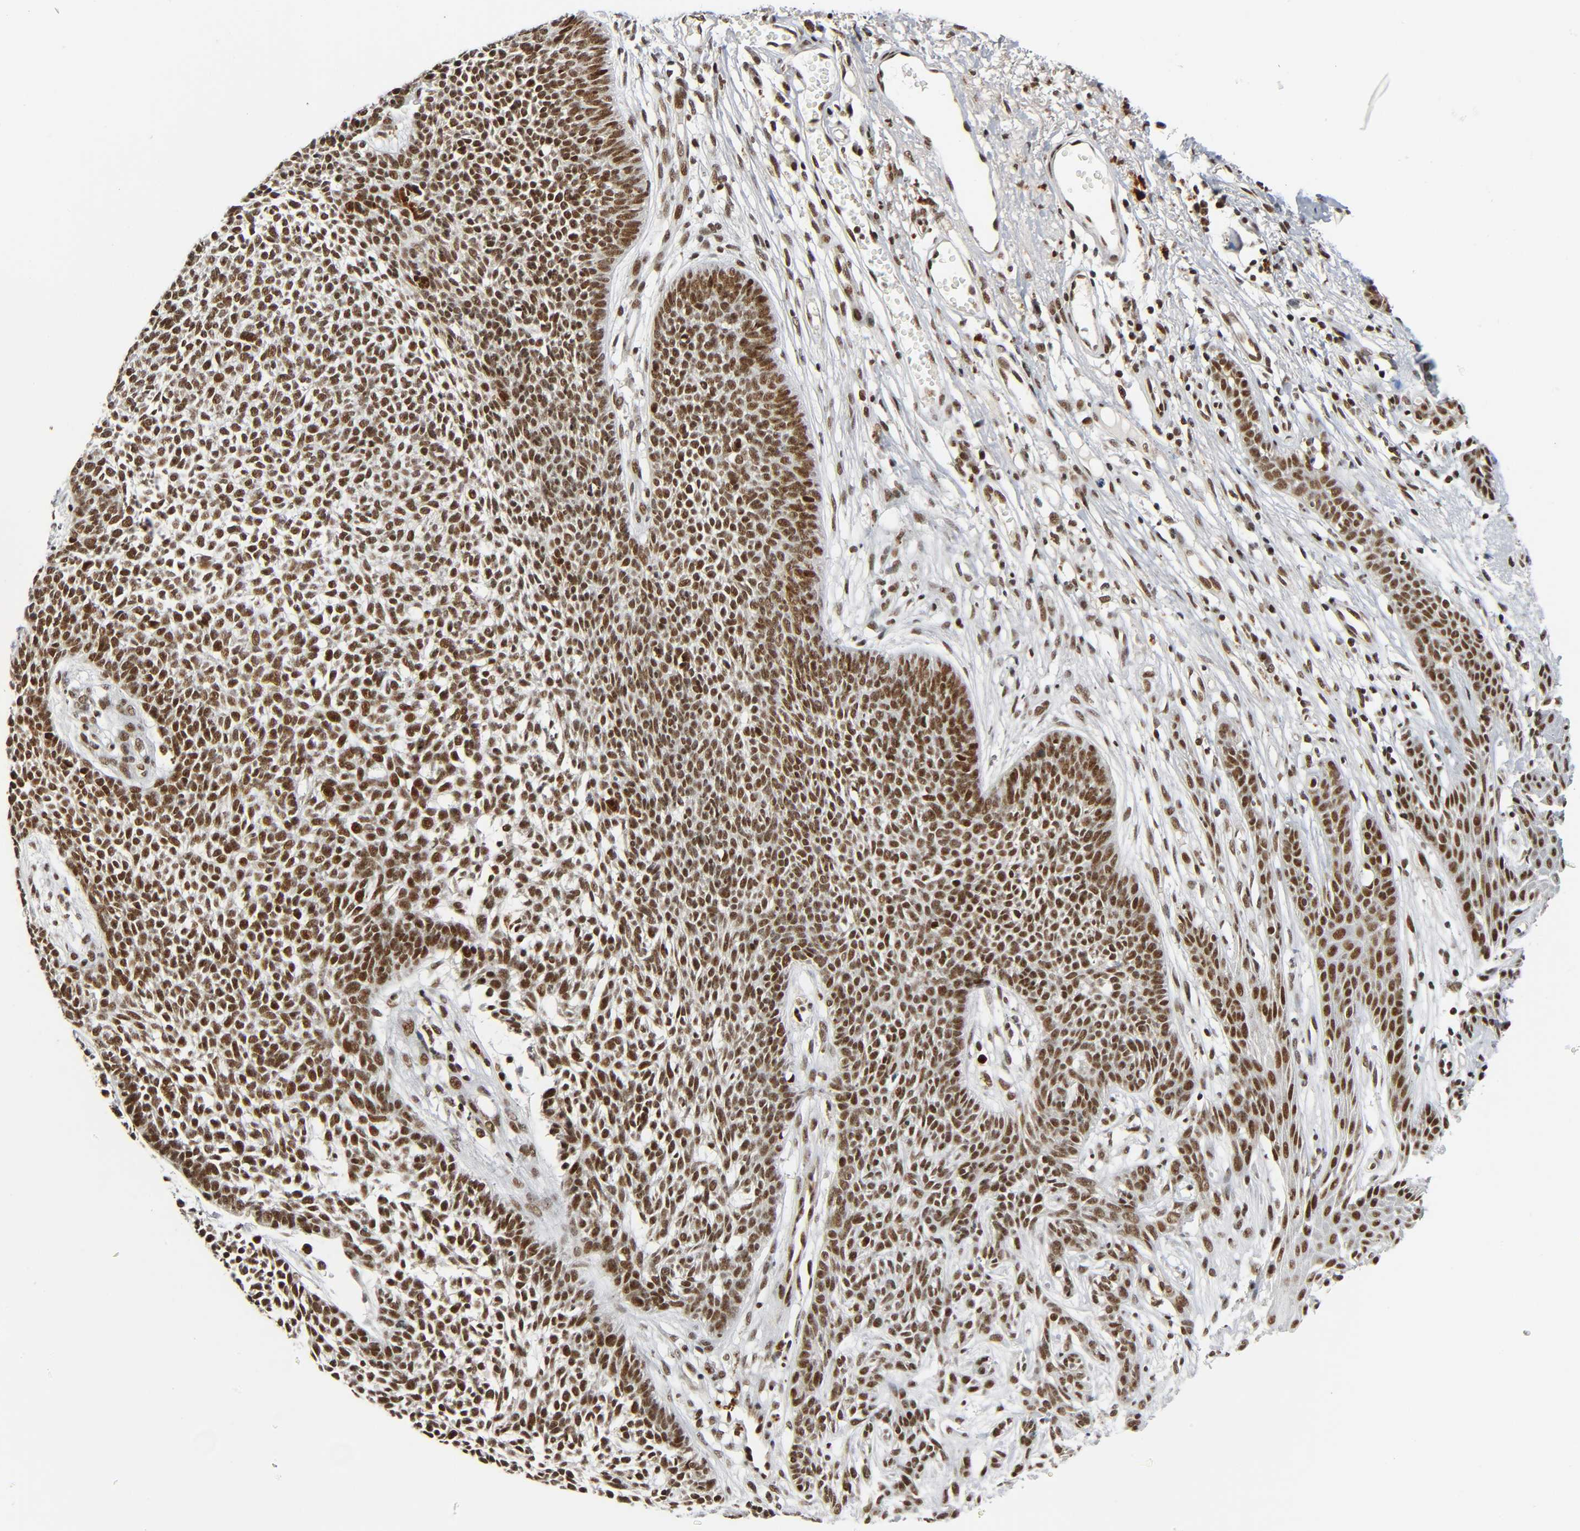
{"staining": {"intensity": "strong", "quantity": ">75%", "location": "nuclear"}, "tissue": "skin cancer", "cell_type": "Tumor cells", "image_type": "cancer", "snomed": [{"axis": "morphology", "description": "Basal cell carcinoma"}, {"axis": "topography", "description": "Skin"}], "caption": "The immunohistochemical stain shows strong nuclear staining in tumor cells of skin cancer (basal cell carcinoma) tissue.", "gene": "CDK9", "patient": {"sex": "female", "age": 84}}